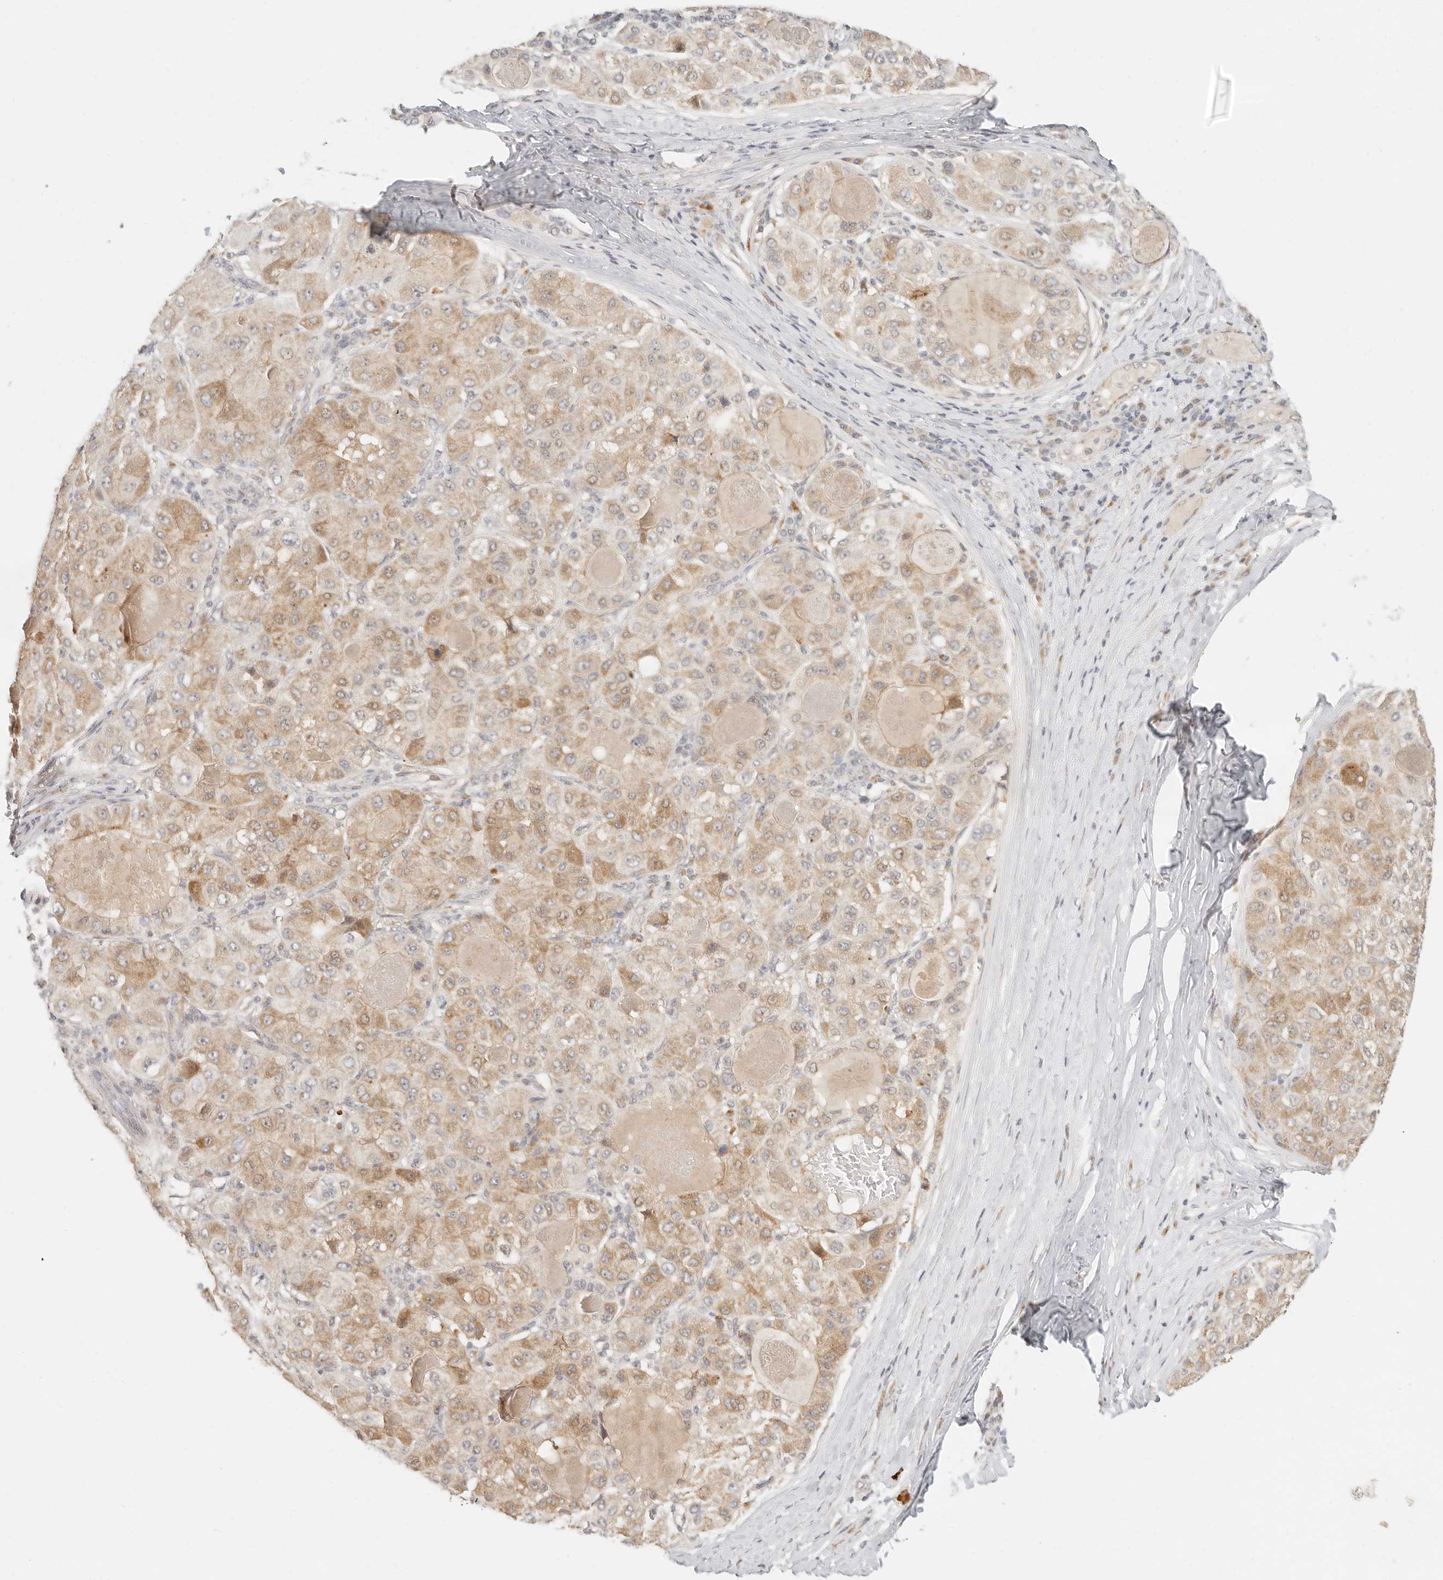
{"staining": {"intensity": "weak", "quantity": ">75%", "location": "cytoplasmic/membranous"}, "tissue": "liver cancer", "cell_type": "Tumor cells", "image_type": "cancer", "snomed": [{"axis": "morphology", "description": "Carcinoma, Hepatocellular, NOS"}, {"axis": "topography", "description": "Liver"}], "caption": "Weak cytoplasmic/membranous staining is seen in about >75% of tumor cells in liver hepatocellular carcinoma.", "gene": "INTS11", "patient": {"sex": "male", "age": 80}}